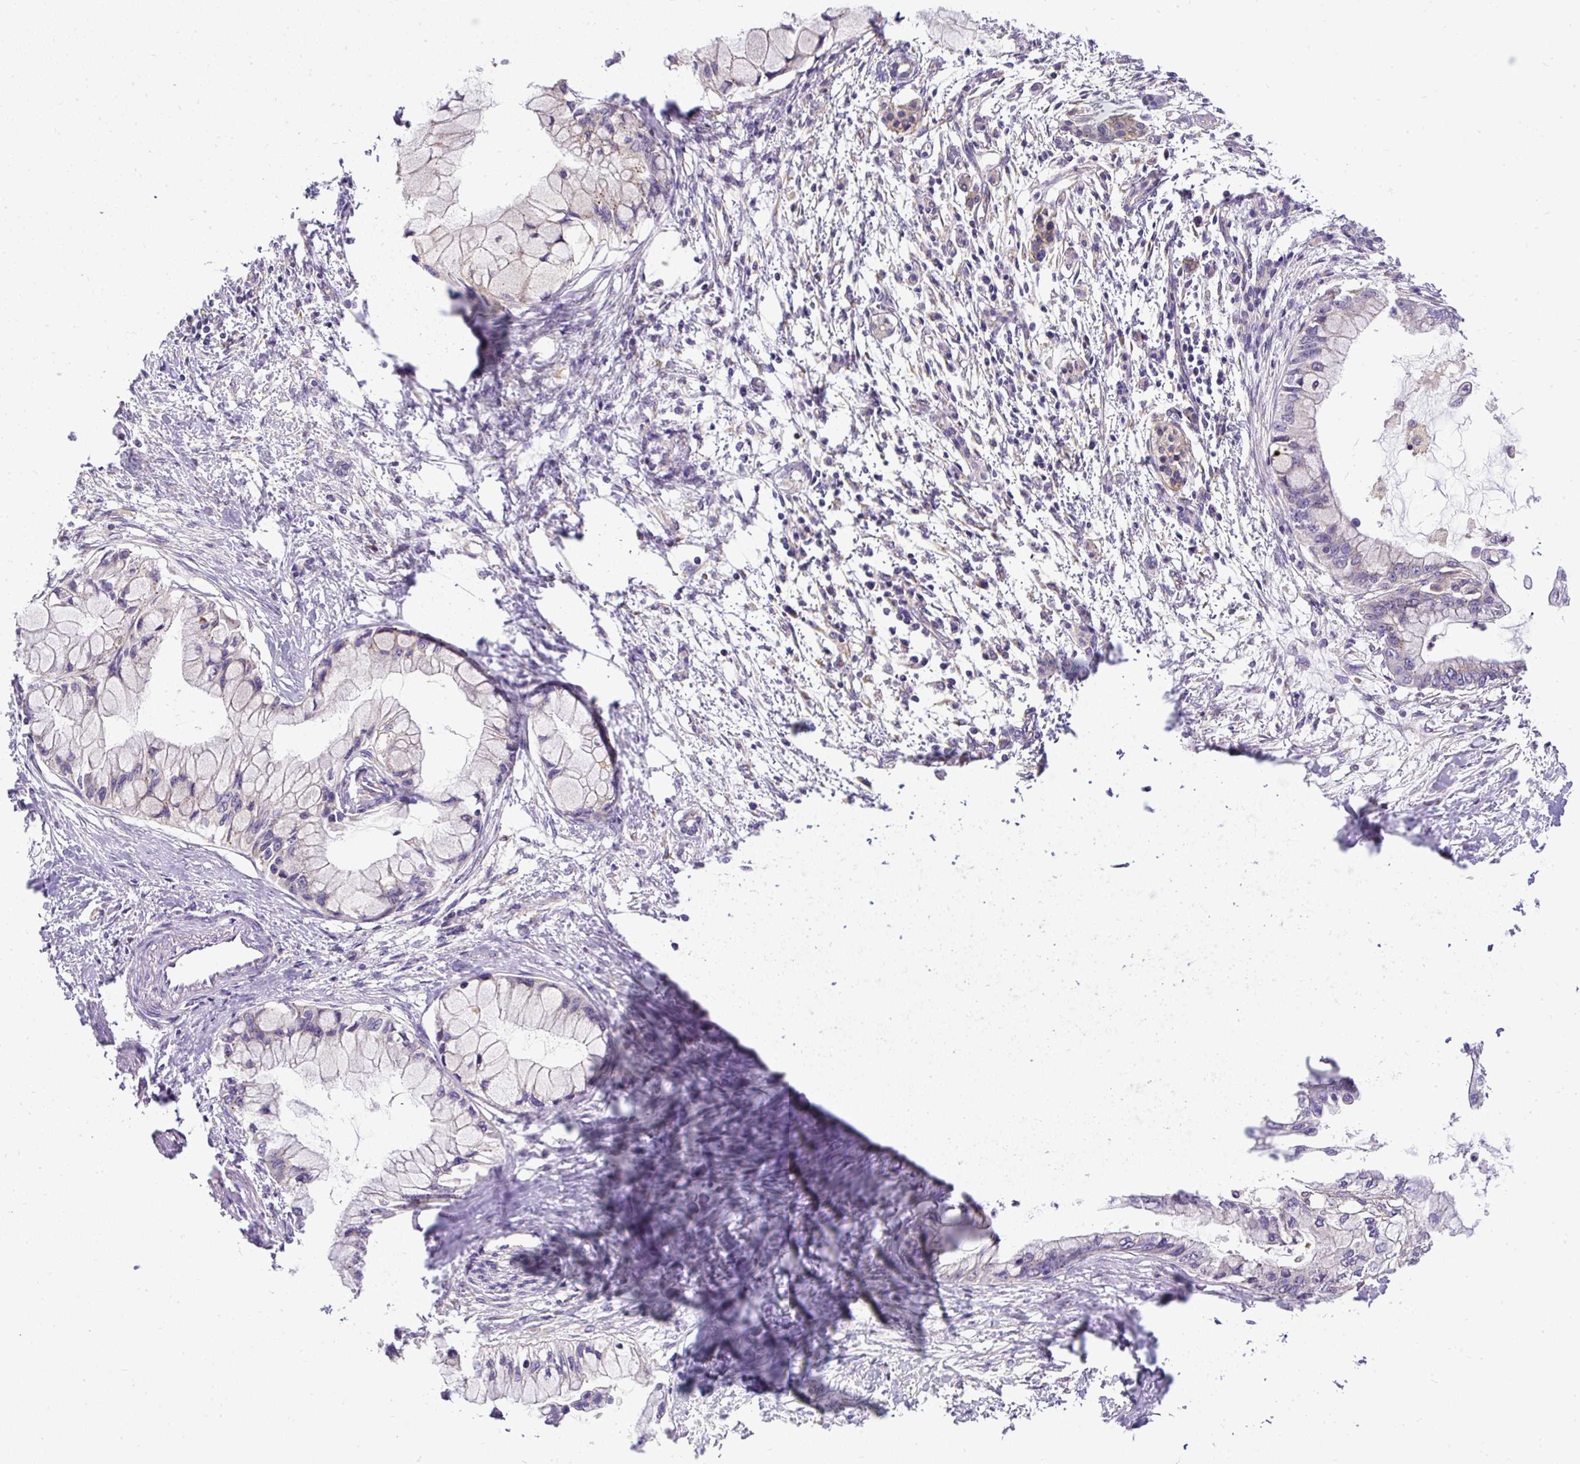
{"staining": {"intensity": "negative", "quantity": "none", "location": "none"}, "tissue": "pancreatic cancer", "cell_type": "Tumor cells", "image_type": "cancer", "snomed": [{"axis": "morphology", "description": "Adenocarcinoma, NOS"}, {"axis": "topography", "description": "Pancreas"}], "caption": "IHC of adenocarcinoma (pancreatic) displays no expression in tumor cells.", "gene": "SMC4", "patient": {"sex": "male", "age": 48}}